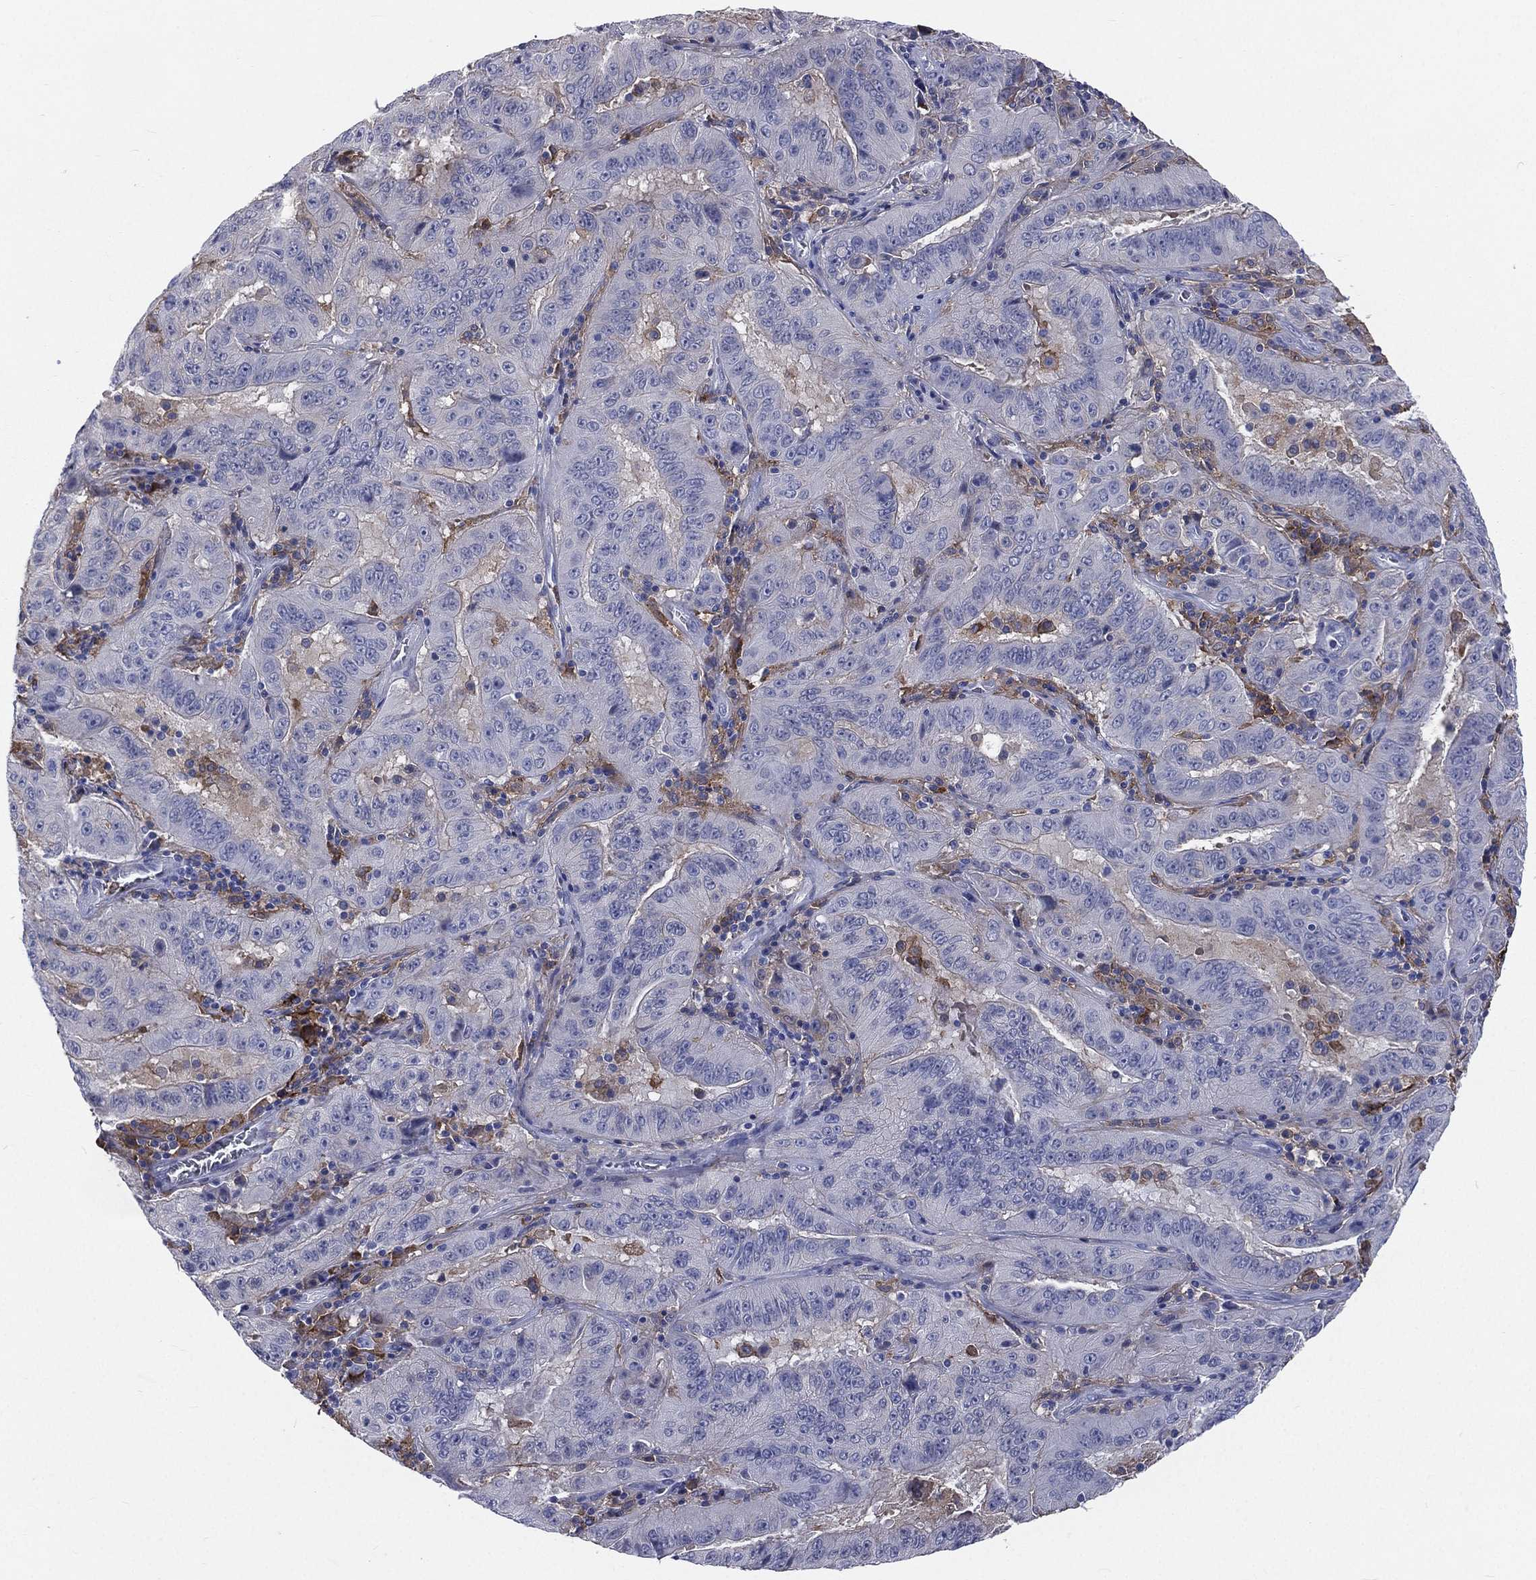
{"staining": {"intensity": "negative", "quantity": "none", "location": "none"}, "tissue": "pancreatic cancer", "cell_type": "Tumor cells", "image_type": "cancer", "snomed": [{"axis": "morphology", "description": "Adenocarcinoma, NOS"}, {"axis": "topography", "description": "Pancreas"}], "caption": "Tumor cells are negative for brown protein staining in pancreatic cancer (adenocarcinoma).", "gene": "BASP1", "patient": {"sex": "male", "age": 63}}